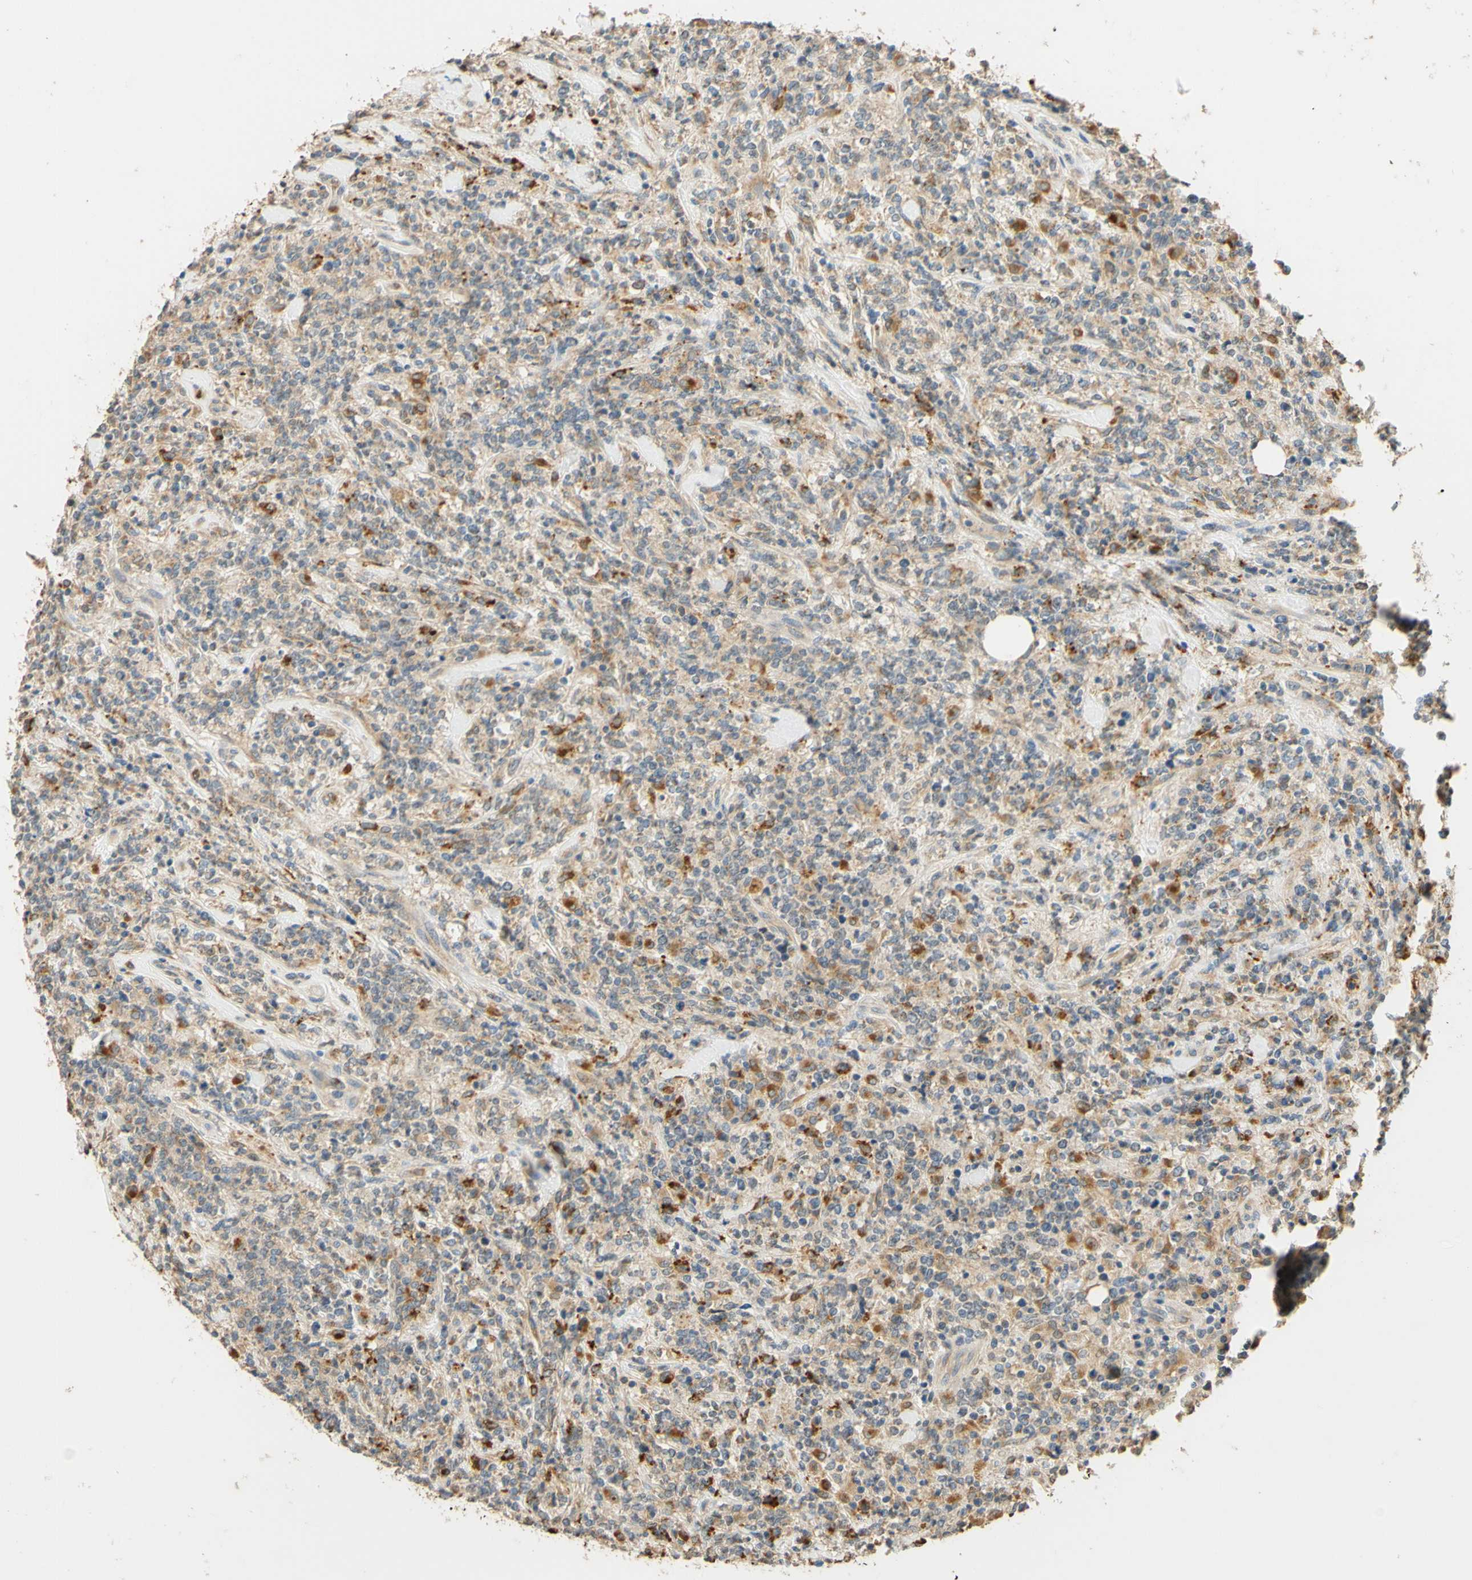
{"staining": {"intensity": "weak", "quantity": "25%-75%", "location": "cytoplasmic/membranous"}, "tissue": "lymphoma", "cell_type": "Tumor cells", "image_type": "cancer", "snomed": [{"axis": "morphology", "description": "Malignant lymphoma, non-Hodgkin's type, High grade"}, {"axis": "topography", "description": "Soft tissue"}], "caption": "Lymphoma stained with IHC shows weak cytoplasmic/membranous staining in about 25%-75% of tumor cells.", "gene": "ENTREP2", "patient": {"sex": "male", "age": 18}}